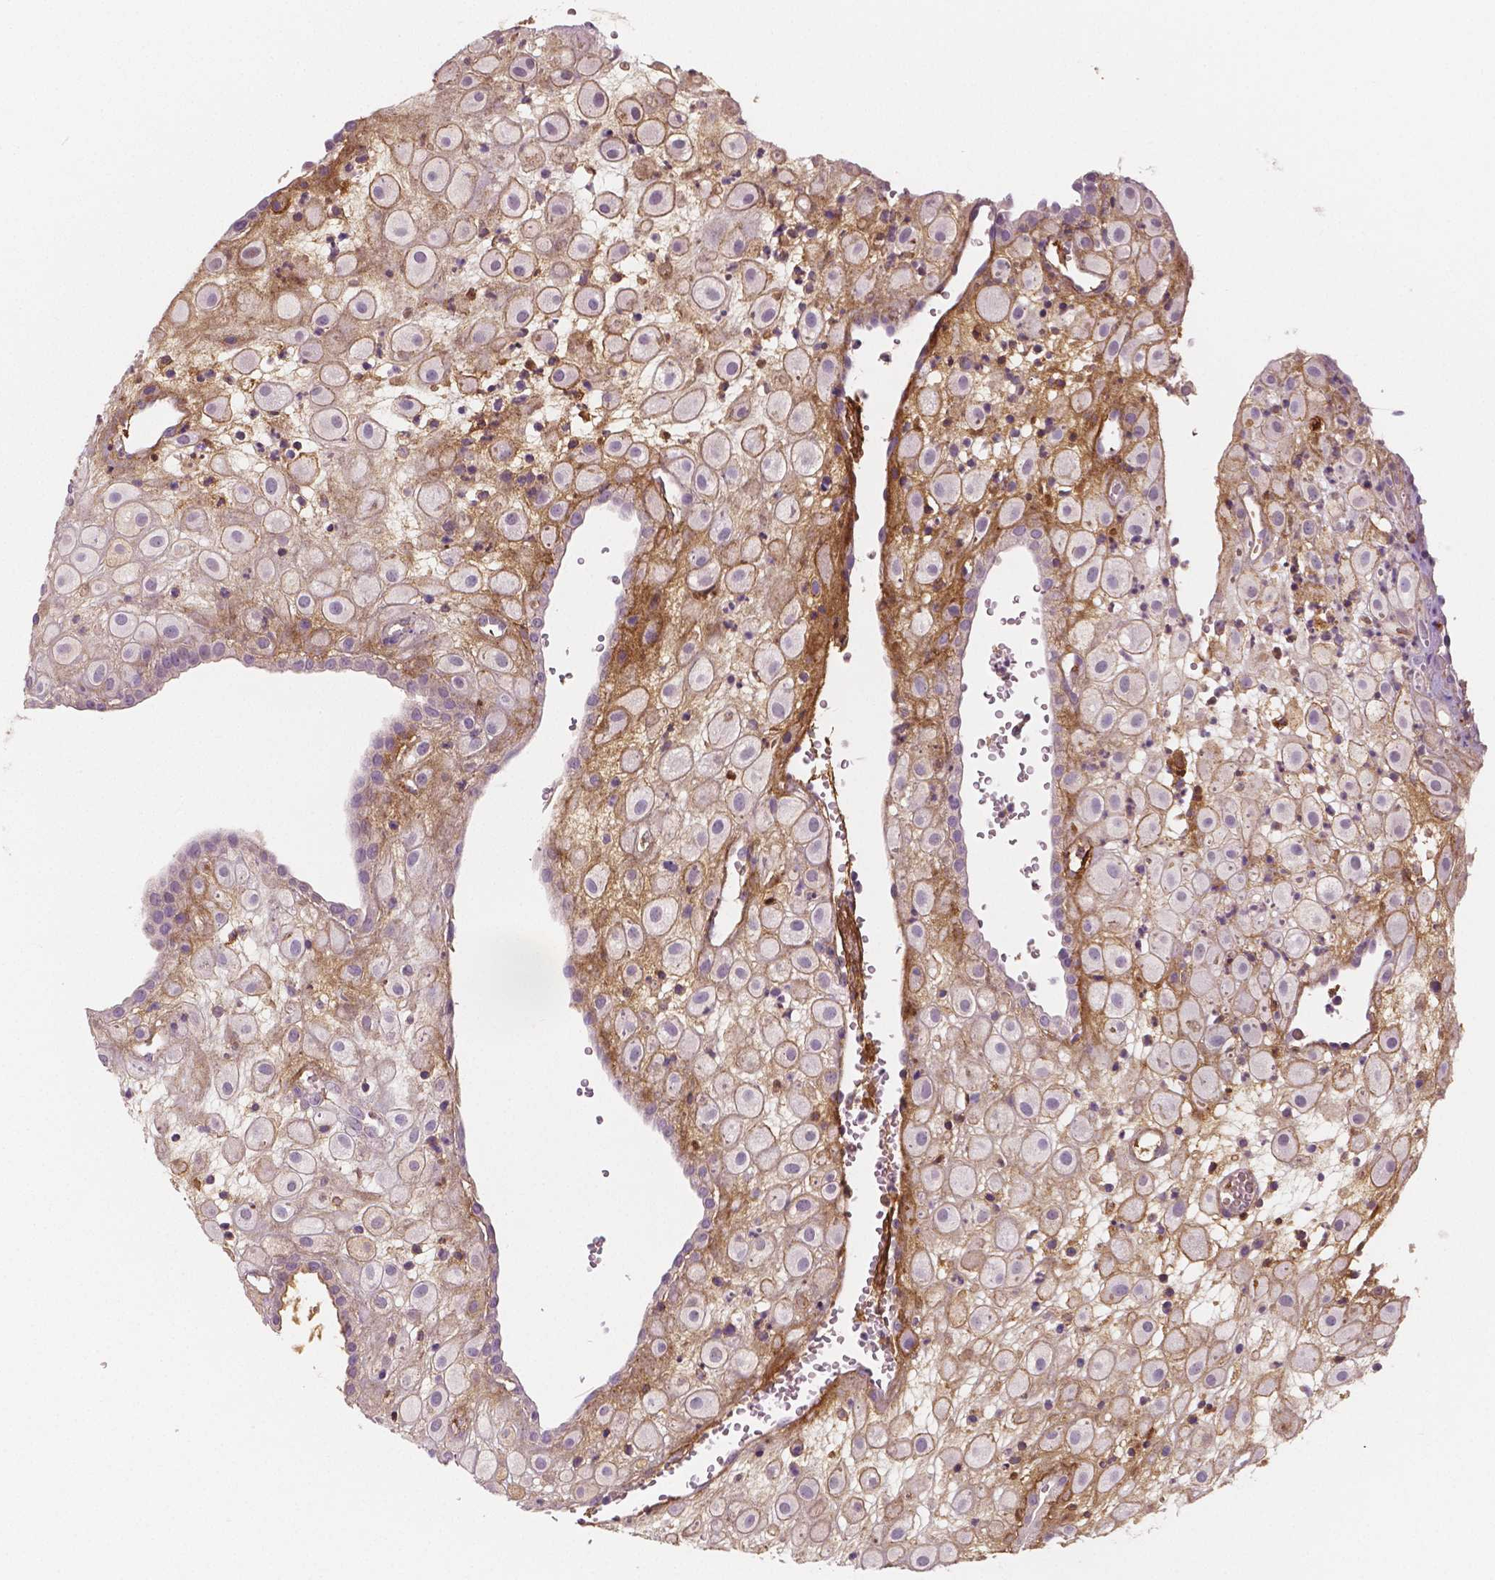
{"staining": {"intensity": "weak", "quantity": "25%-75%", "location": "cytoplasmic/membranous"}, "tissue": "placenta", "cell_type": "Decidual cells", "image_type": "normal", "snomed": [{"axis": "morphology", "description": "Normal tissue, NOS"}, {"axis": "topography", "description": "Placenta"}], "caption": "Protein staining shows weak cytoplasmic/membranous expression in about 25%-75% of decidual cells in normal placenta. Nuclei are stained in blue.", "gene": "APOA4", "patient": {"sex": "female", "age": 24}}